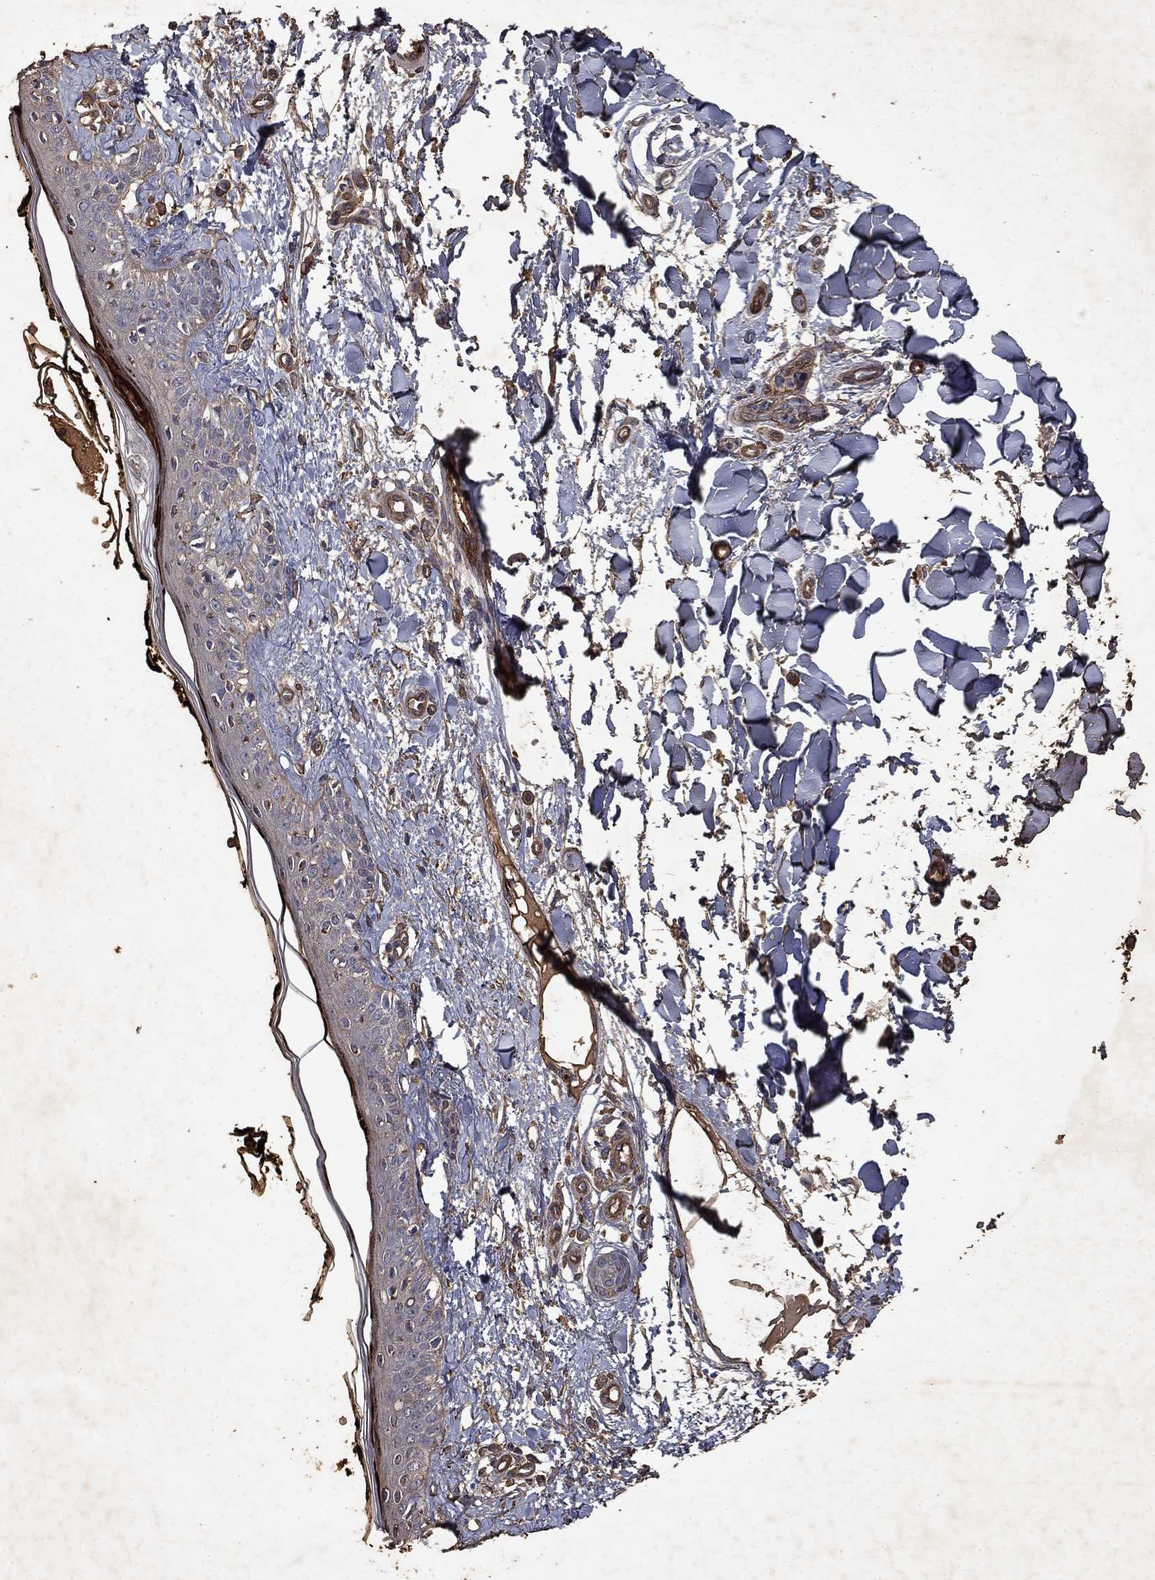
{"staining": {"intensity": "negative", "quantity": "none", "location": "none"}, "tissue": "skin", "cell_type": "Fibroblasts", "image_type": "normal", "snomed": [{"axis": "morphology", "description": "Normal tissue, NOS"}, {"axis": "topography", "description": "Skin"}], "caption": "Protein analysis of unremarkable skin shows no significant staining in fibroblasts.", "gene": "COL4A2", "patient": {"sex": "male", "age": 76}}